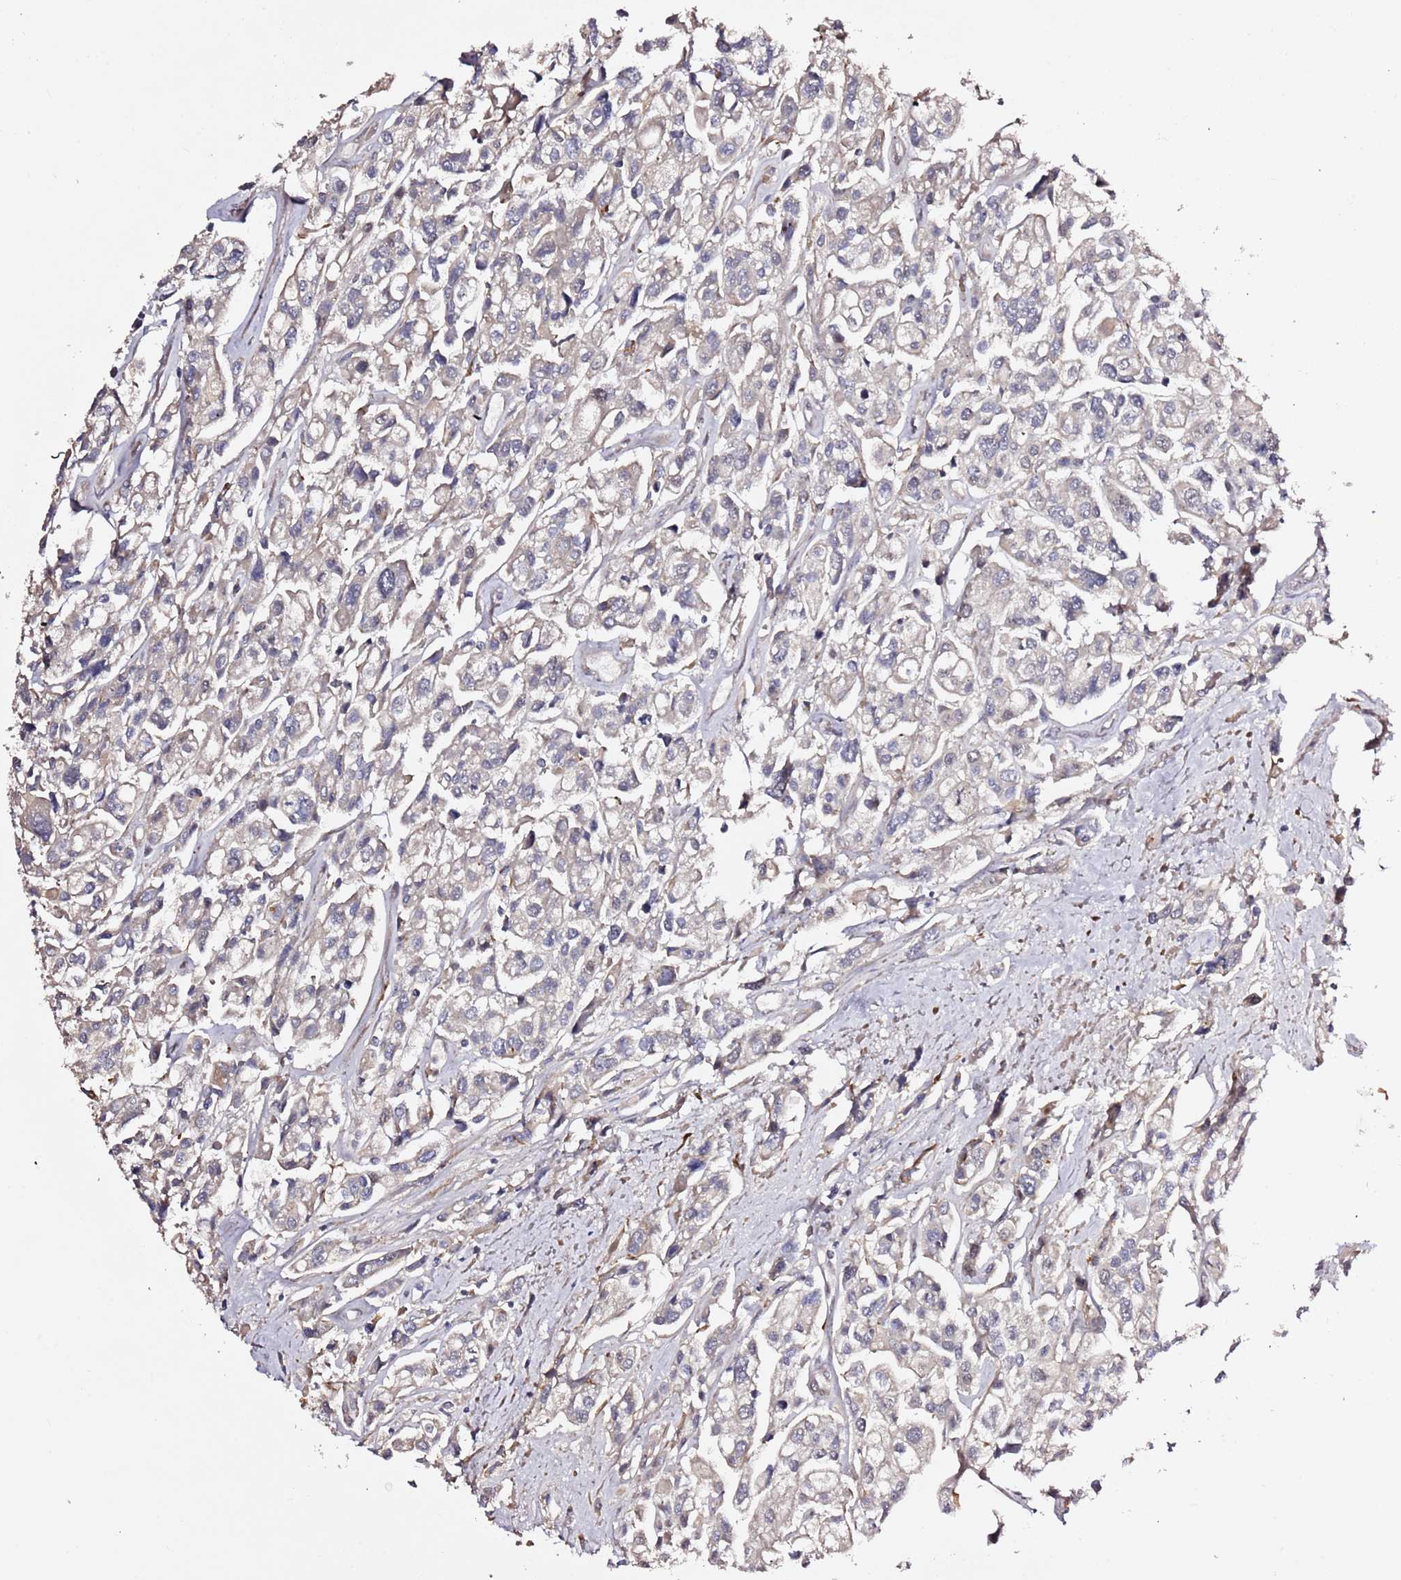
{"staining": {"intensity": "negative", "quantity": "none", "location": "none"}, "tissue": "urothelial cancer", "cell_type": "Tumor cells", "image_type": "cancer", "snomed": [{"axis": "morphology", "description": "Urothelial carcinoma, High grade"}, {"axis": "topography", "description": "Urinary bladder"}], "caption": "Photomicrograph shows no significant protein positivity in tumor cells of high-grade urothelial carcinoma.", "gene": "HSD17B7", "patient": {"sex": "male", "age": 67}}